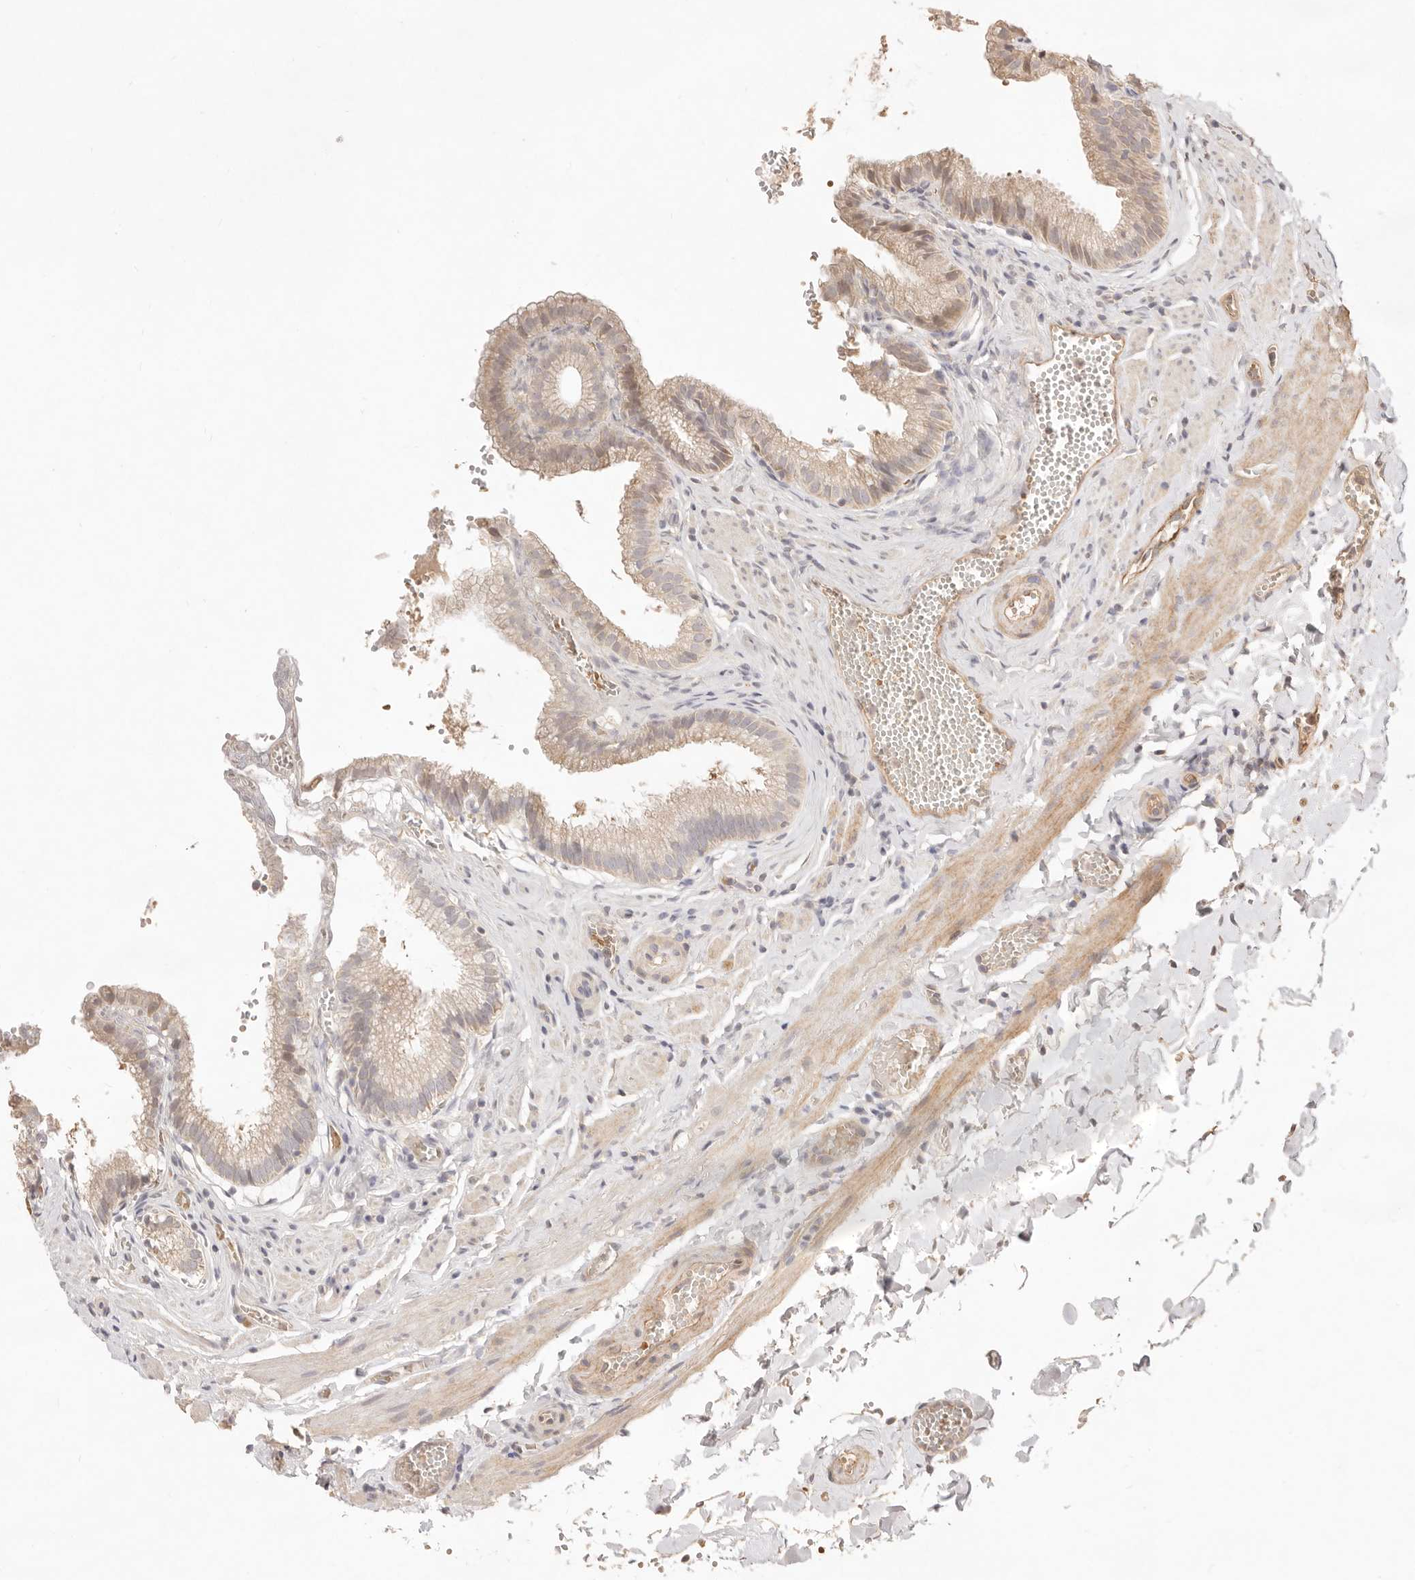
{"staining": {"intensity": "weak", "quantity": ">75%", "location": "cytoplasmic/membranous"}, "tissue": "gallbladder", "cell_type": "Glandular cells", "image_type": "normal", "snomed": [{"axis": "morphology", "description": "Normal tissue, NOS"}, {"axis": "topography", "description": "Gallbladder"}], "caption": "The histopathology image demonstrates staining of unremarkable gallbladder, revealing weak cytoplasmic/membranous protein positivity (brown color) within glandular cells.", "gene": "MEP1A", "patient": {"sex": "male", "age": 38}}